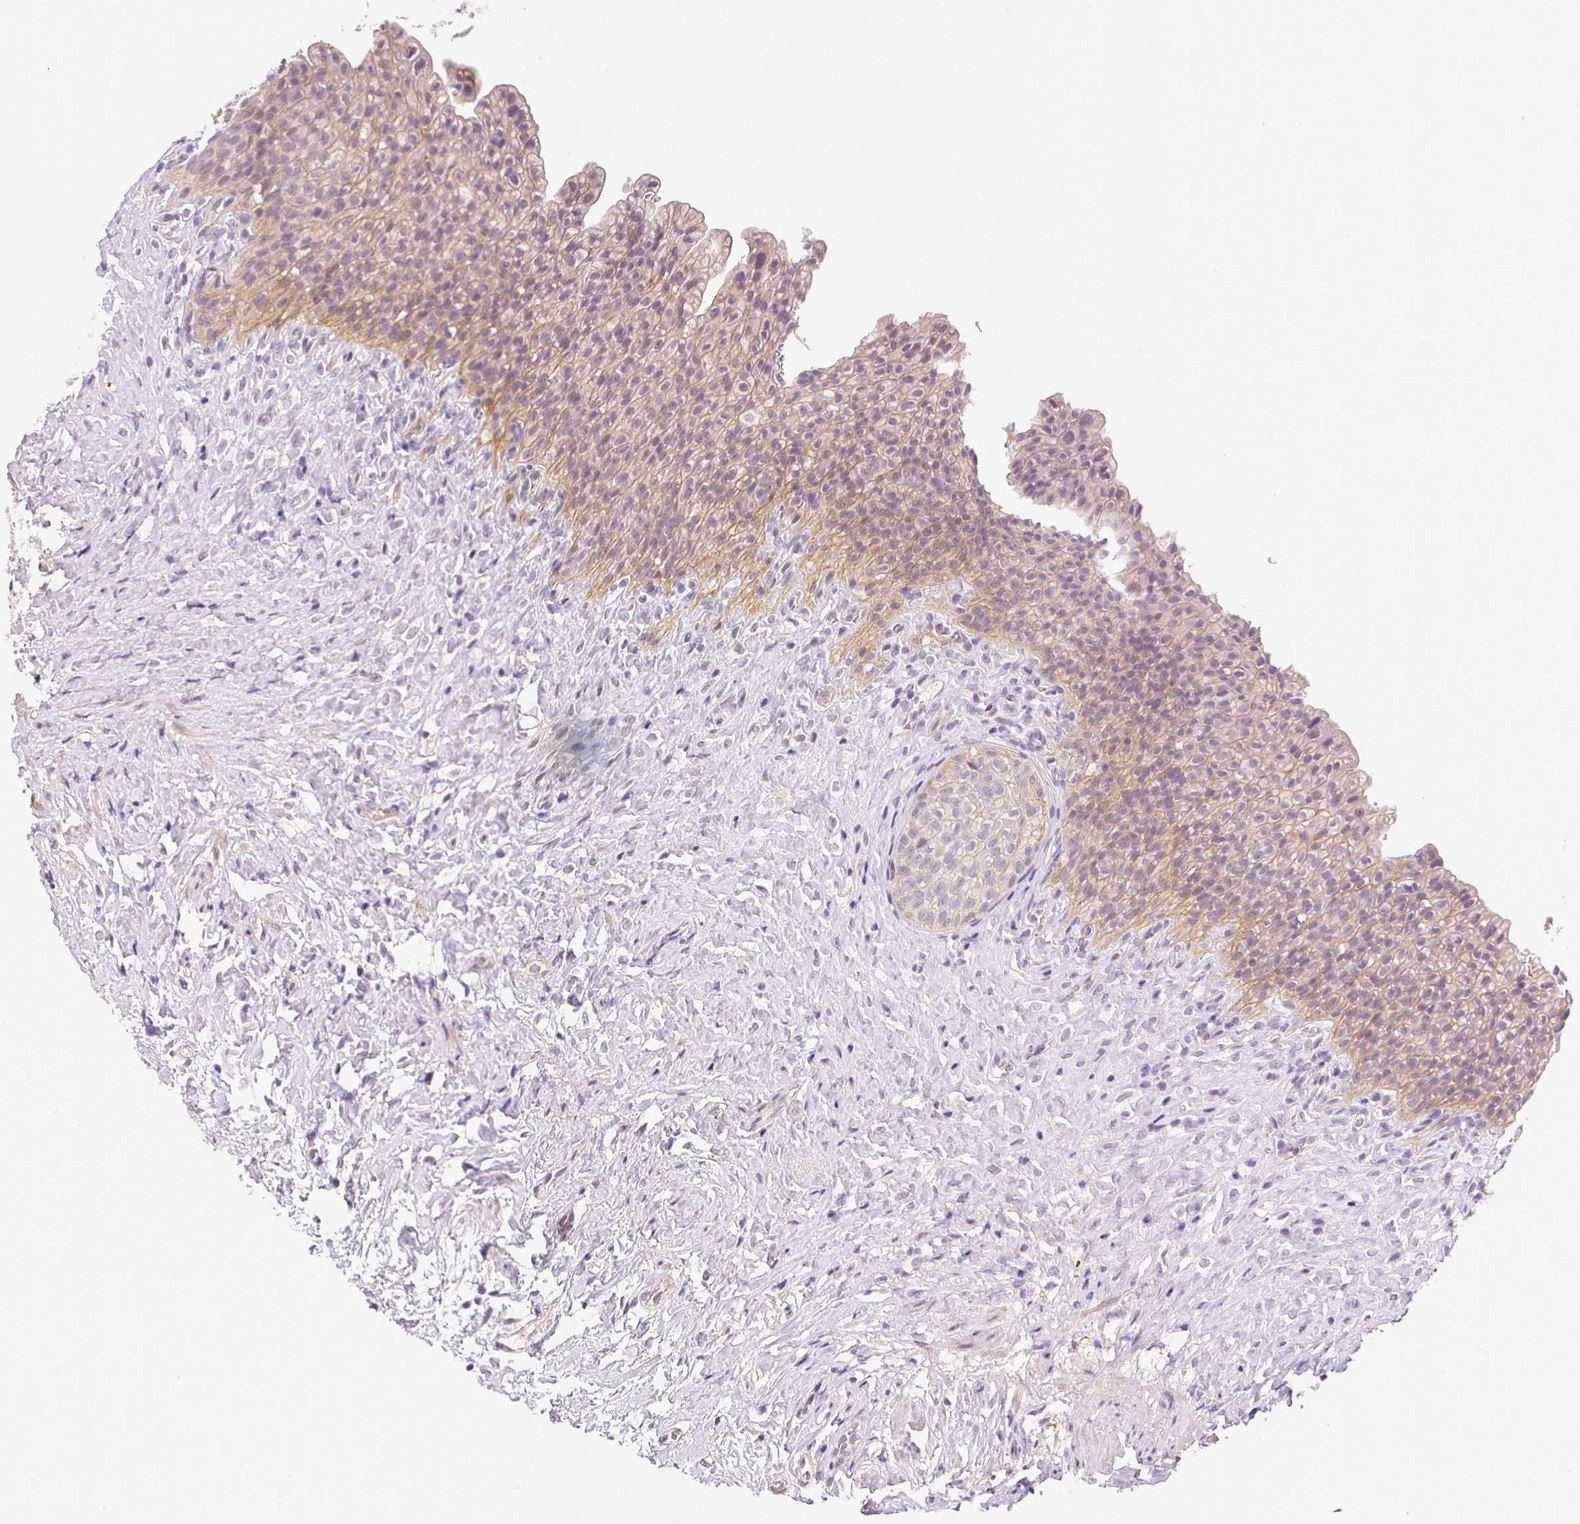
{"staining": {"intensity": "weak", "quantity": "25%-75%", "location": "cytoplasmic/membranous"}, "tissue": "urinary bladder", "cell_type": "Urothelial cells", "image_type": "normal", "snomed": [{"axis": "morphology", "description": "Normal tissue, NOS"}, {"axis": "topography", "description": "Urinary bladder"}, {"axis": "topography", "description": "Prostate"}], "caption": "IHC micrograph of unremarkable urinary bladder stained for a protein (brown), which shows low levels of weak cytoplasmic/membranous positivity in approximately 25%-75% of urothelial cells.", "gene": "CSN1S1", "patient": {"sex": "male", "age": 76}}